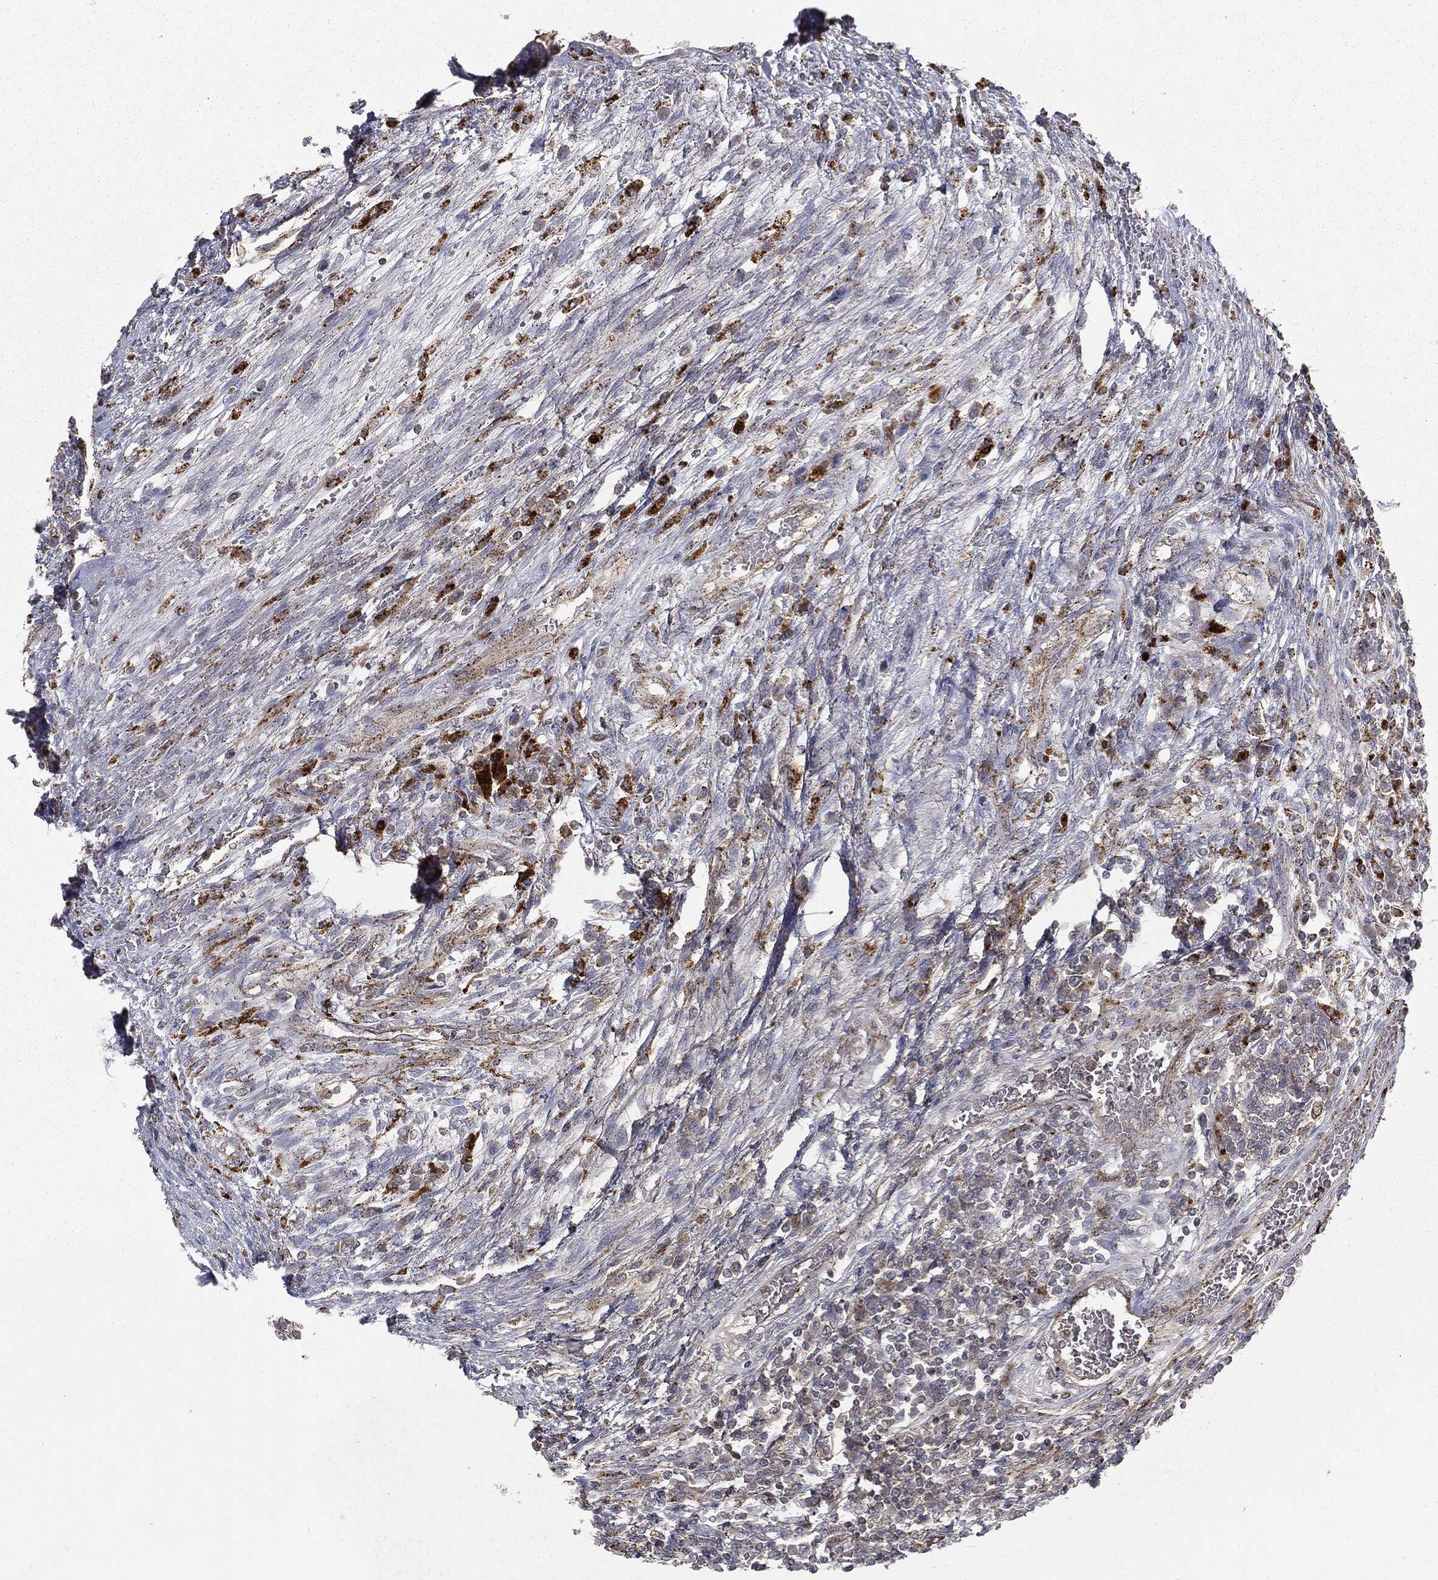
{"staining": {"intensity": "strong", "quantity": "25%-75%", "location": "cytoplasmic/membranous"}, "tissue": "testis cancer", "cell_type": "Tumor cells", "image_type": "cancer", "snomed": [{"axis": "morphology", "description": "Carcinoma, Embryonal, NOS"}, {"axis": "topography", "description": "Testis"}], "caption": "Approximately 25%-75% of tumor cells in human testis cancer (embryonal carcinoma) demonstrate strong cytoplasmic/membranous protein positivity as visualized by brown immunohistochemical staining.", "gene": "CTSA", "patient": {"sex": "male", "age": 26}}